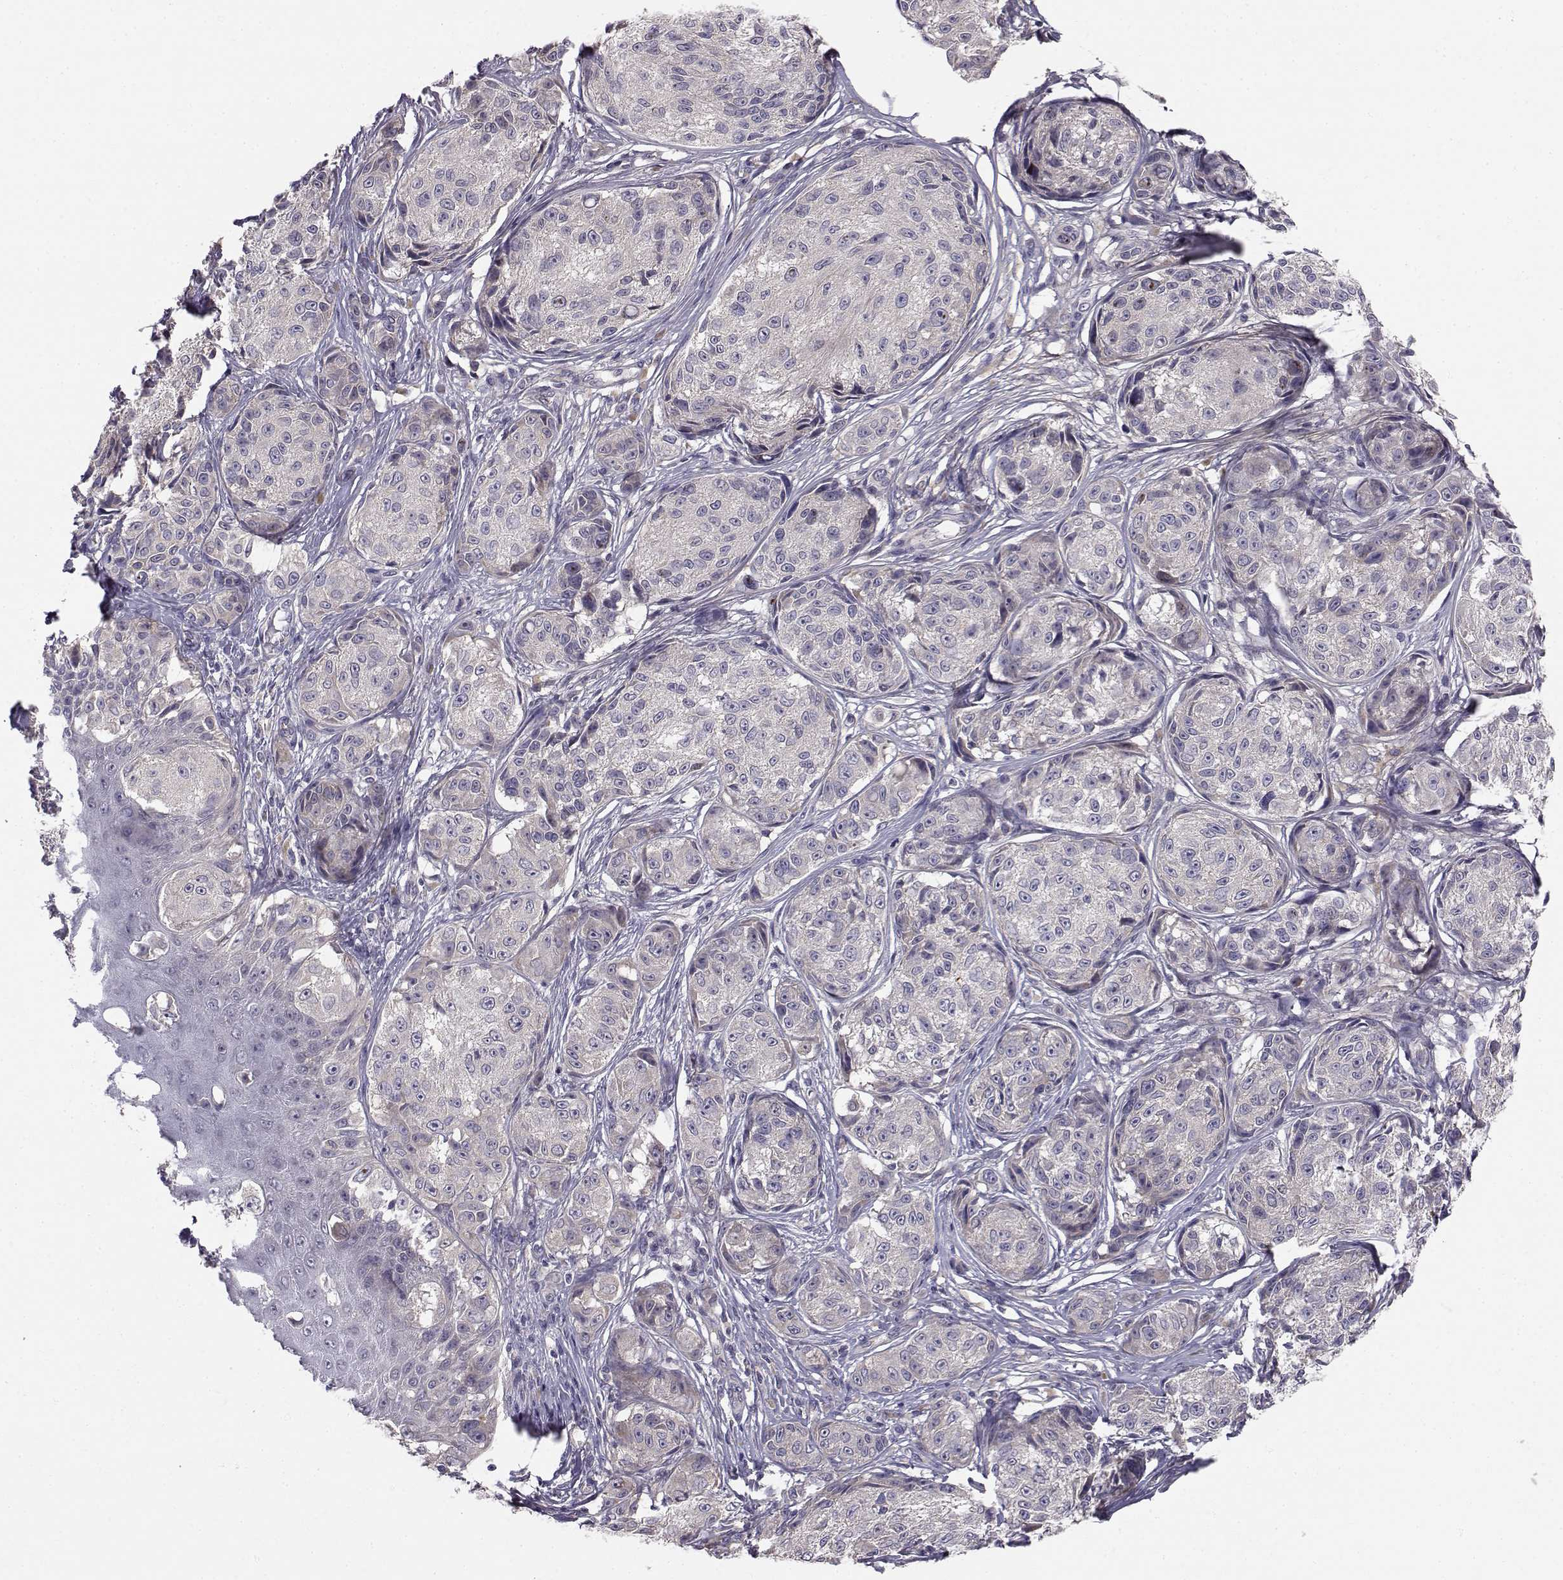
{"staining": {"intensity": "negative", "quantity": "none", "location": "none"}, "tissue": "melanoma", "cell_type": "Tumor cells", "image_type": "cancer", "snomed": [{"axis": "morphology", "description": "Malignant melanoma, NOS"}, {"axis": "topography", "description": "Skin"}], "caption": "Tumor cells are negative for protein expression in human melanoma.", "gene": "PEX5L", "patient": {"sex": "male", "age": 61}}